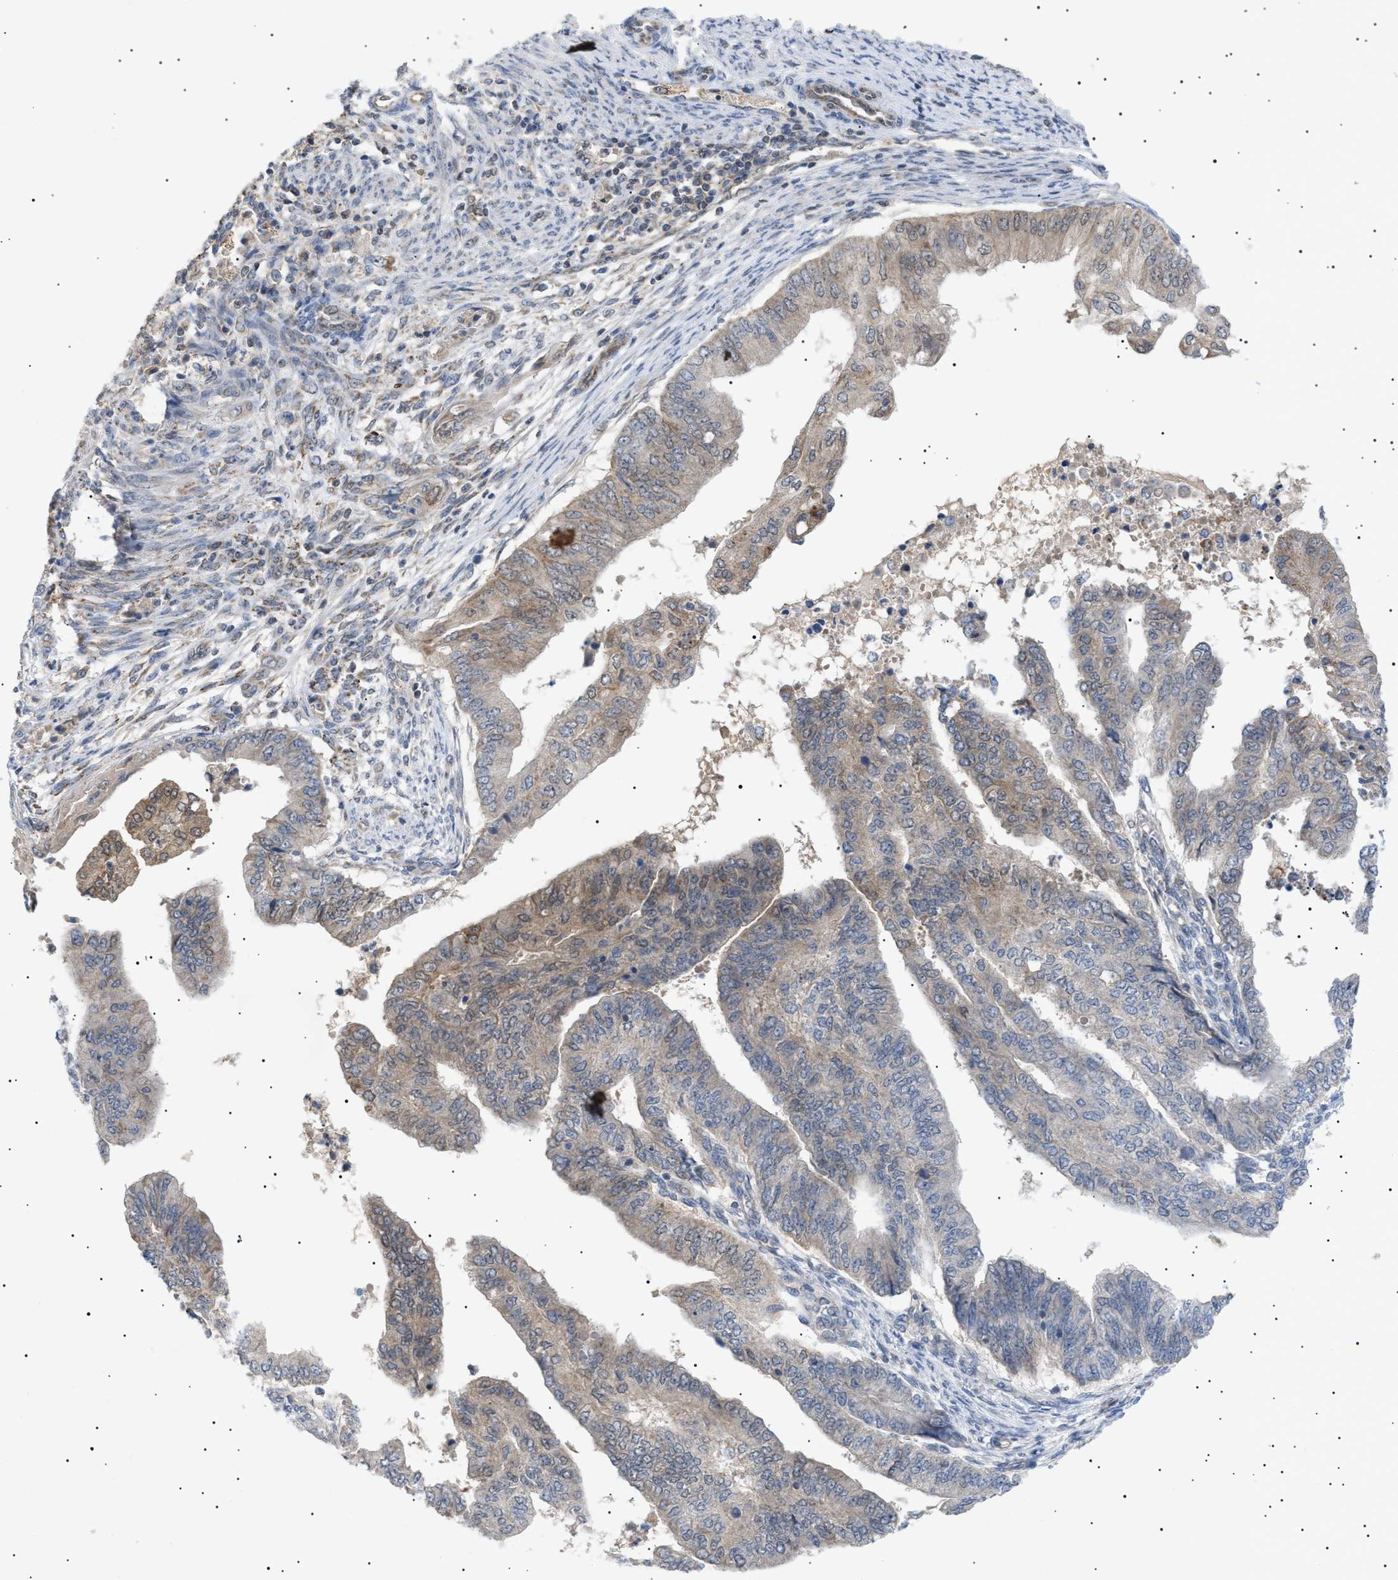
{"staining": {"intensity": "weak", "quantity": "25%-75%", "location": "cytoplasmic/membranous"}, "tissue": "endometrial cancer", "cell_type": "Tumor cells", "image_type": "cancer", "snomed": [{"axis": "morphology", "description": "Polyp, NOS"}, {"axis": "morphology", "description": "Adenocarcinoma, NOS"}, {"axis": "morphology", "description": "Adenoma, NOS"}, {"axis": "topography", "description": "Endometrium"}], "caption": "Endometrial cancer stained for a protein (brown) displays weak cytoplasmic/membranous positive expression in about 25%-75% of tumor cells.", "gene": "SIRT5", "patient": {"sex": "female", "age": 79}}